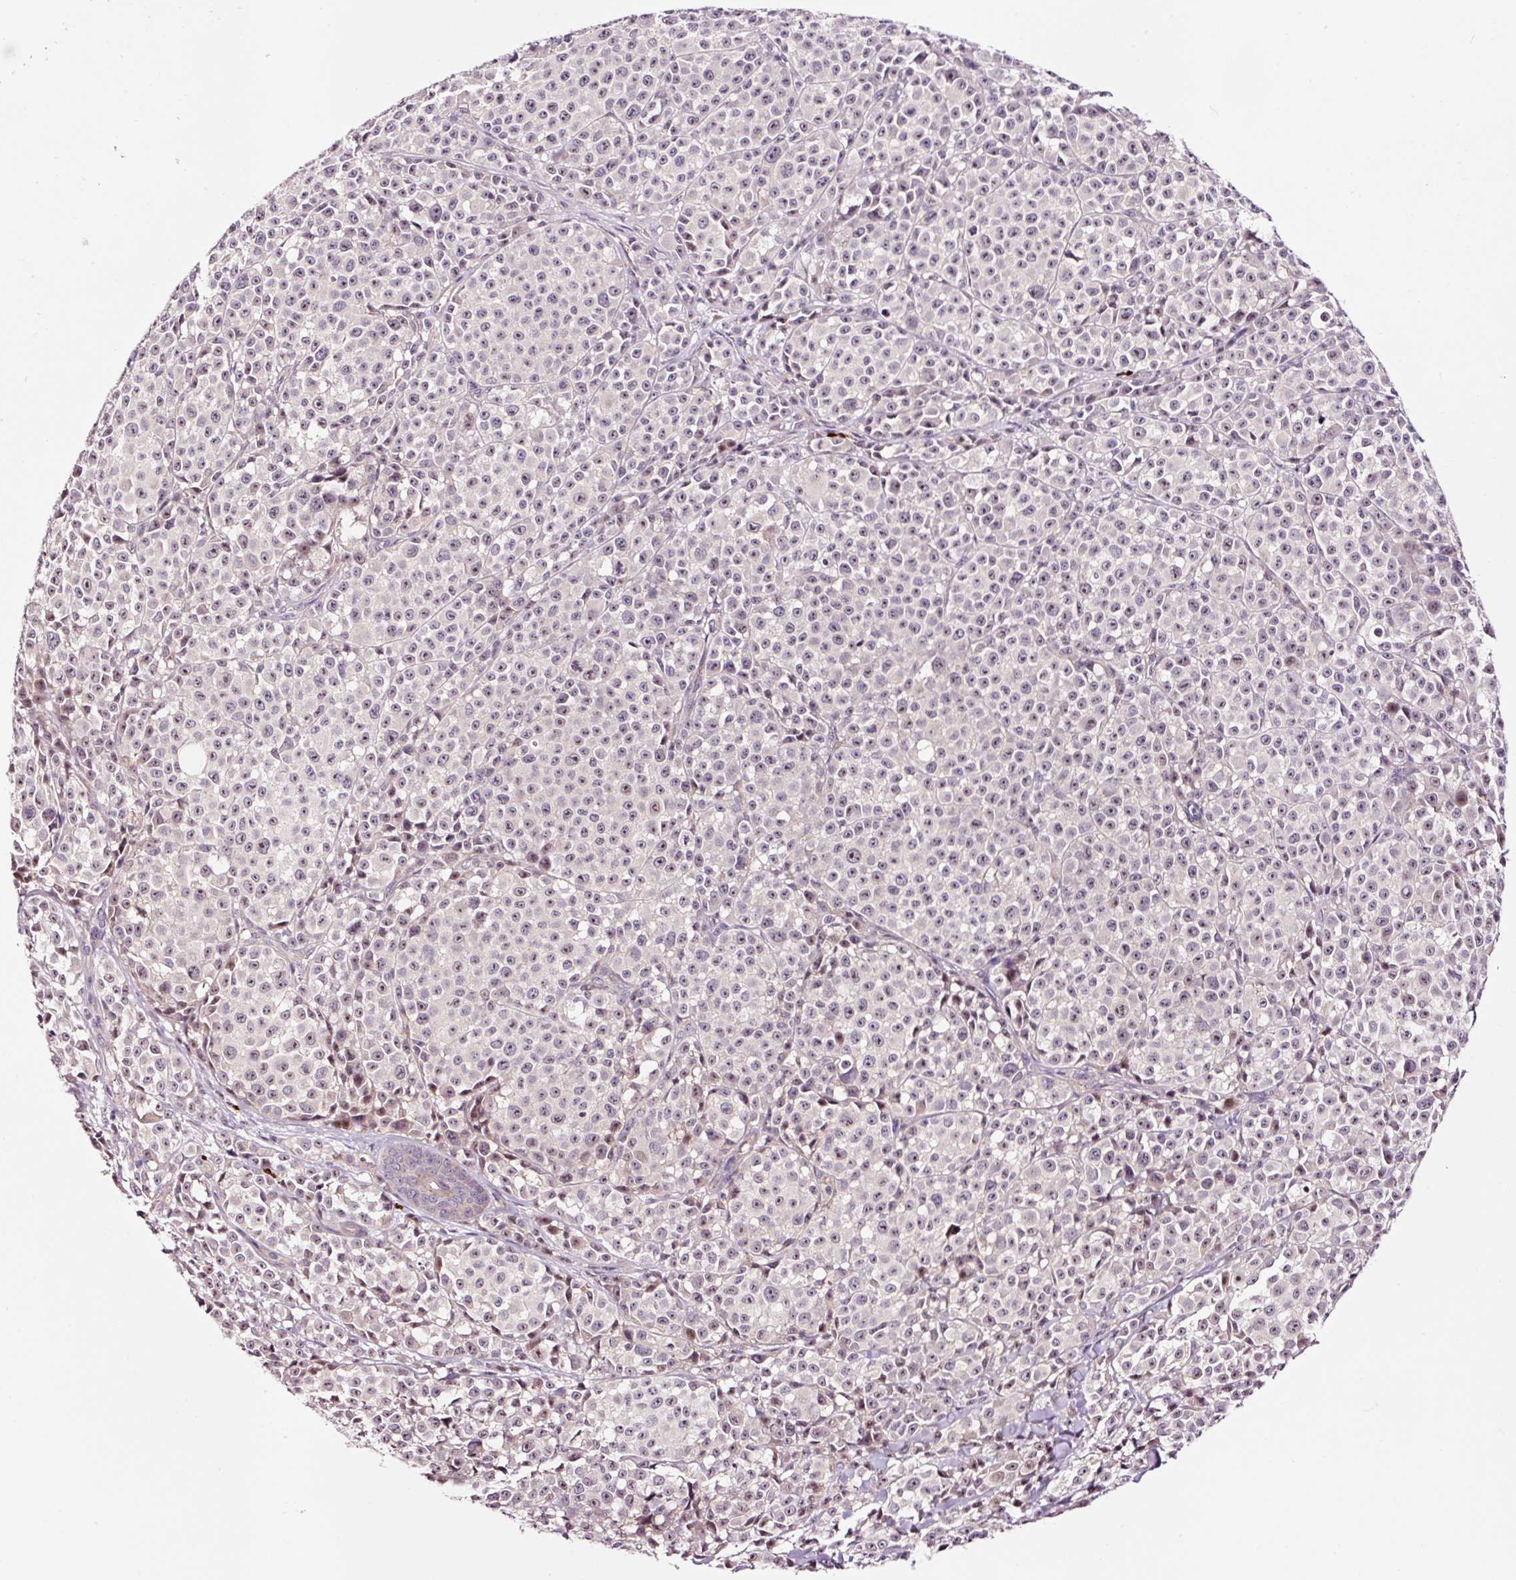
{"staining": {"intensity": "weak", "quantity": "<25%", "location": "nuclear"}, "tissue": "melanoma", "cell_type": "Tumor cells", "image_type": "cancer", "snomed": [{"axis": "morphology", "description": "Malignant melanoma, NOS"}, {"axis": "topography", "description": "Skin"}], "caption": "Immunohistochemistry of human melanoma displays no positivity in tumor cells.", "gene": "UTP14A", "patient": {"sex": "female", "age": 35}}